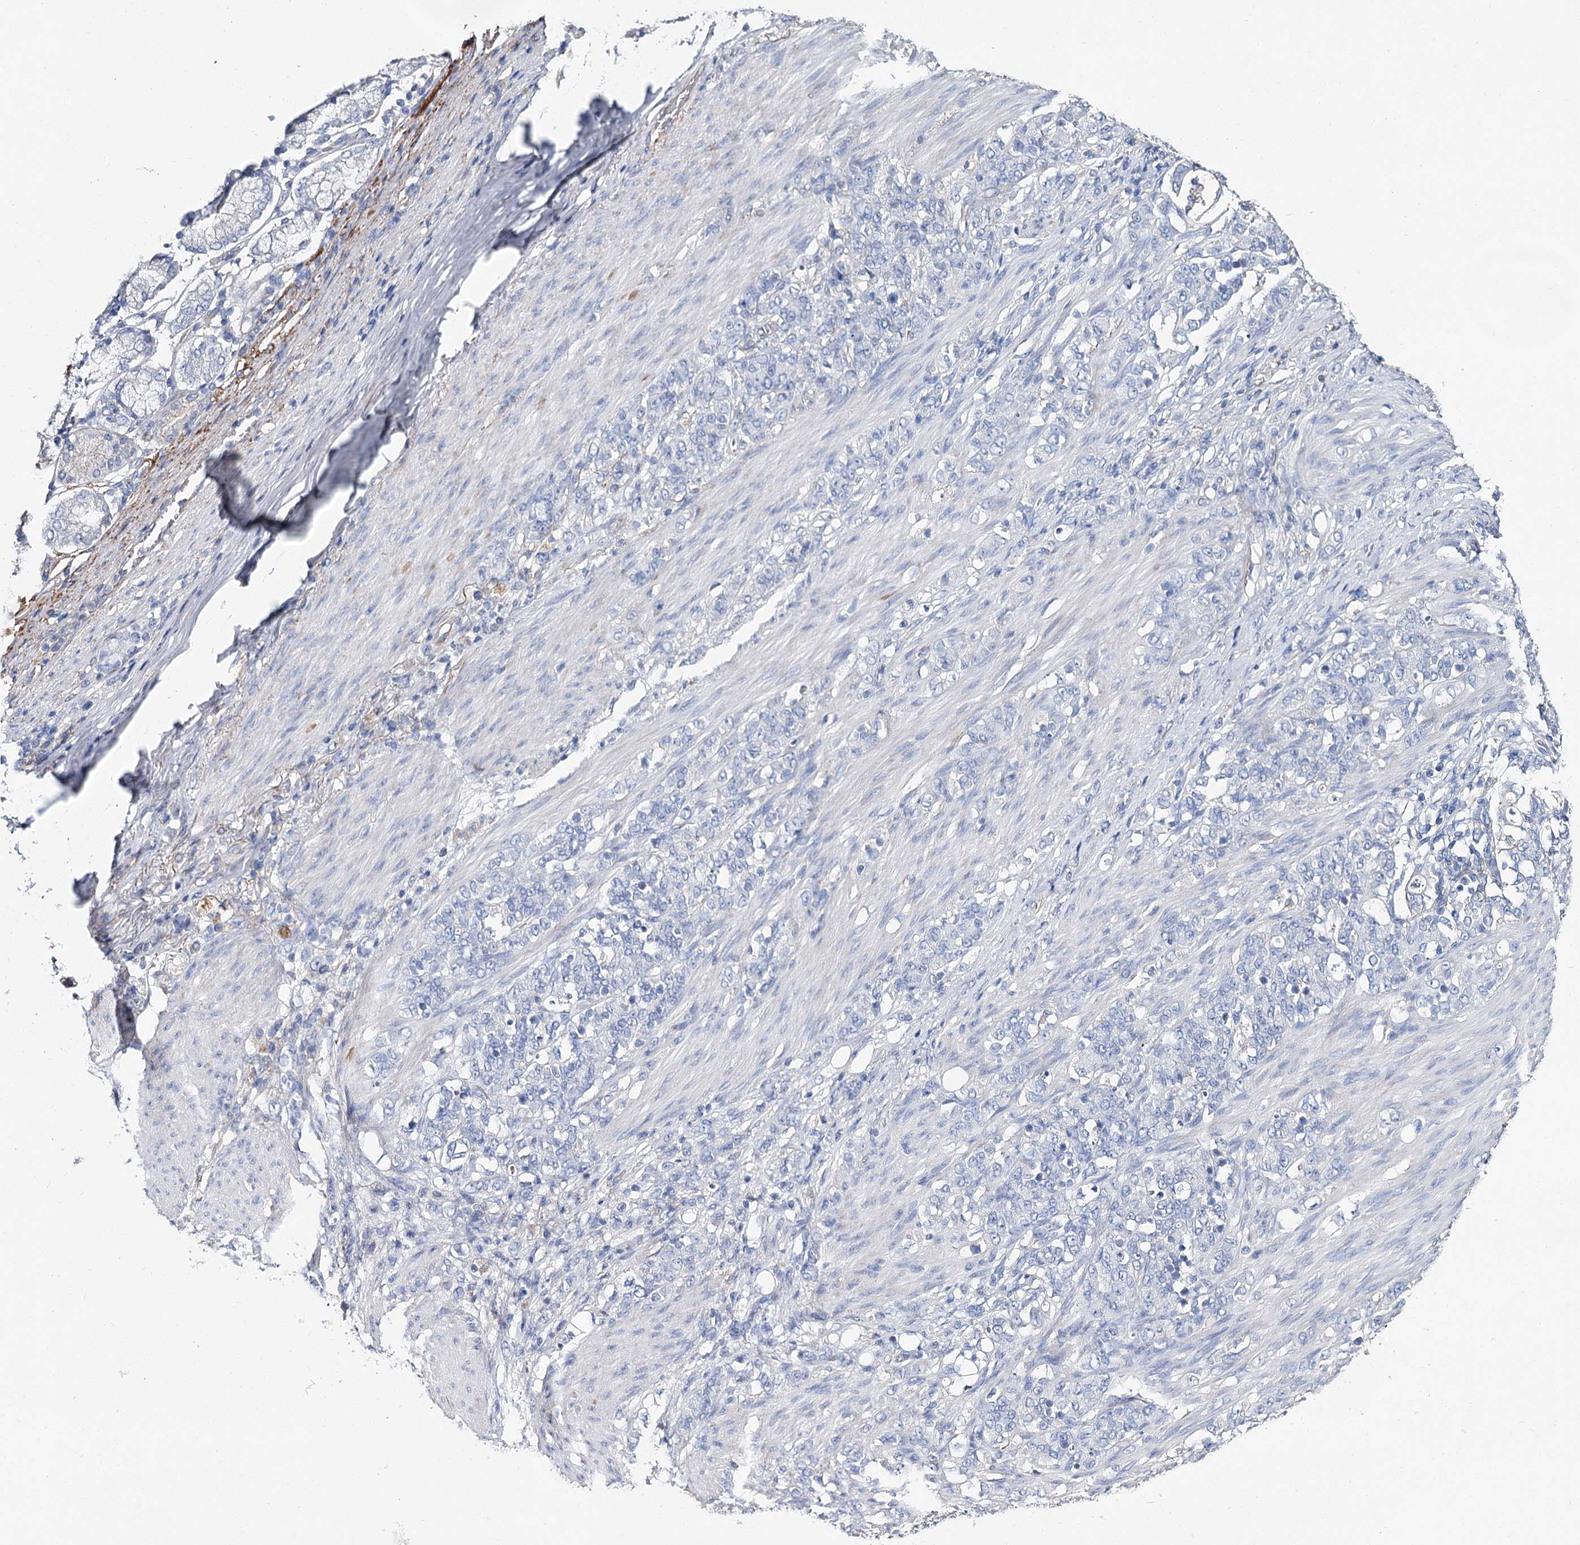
{"staining": {"intensity": "negative", "quantity": "none", "location": "none"}, "tissue": "stomach cancer", "cell_type": "Tumor cells", "image_type": "cancer", "snomed": [{"axis": "morphology", "description": "Adenocarcinoma, NOS"}, {"axis": "topography", "description": "Stomach"}], "caption": "Immunohistochemistry (IHC) micrograph of neoplastic tissue: adenocarcinoma (stomach) stained with DAB (3,3'-diaminobenzidine) reveals no significant protein positivity in tumor cells.", "gene": "EPYC", "patient": {"sex": "female", "age": 79}}